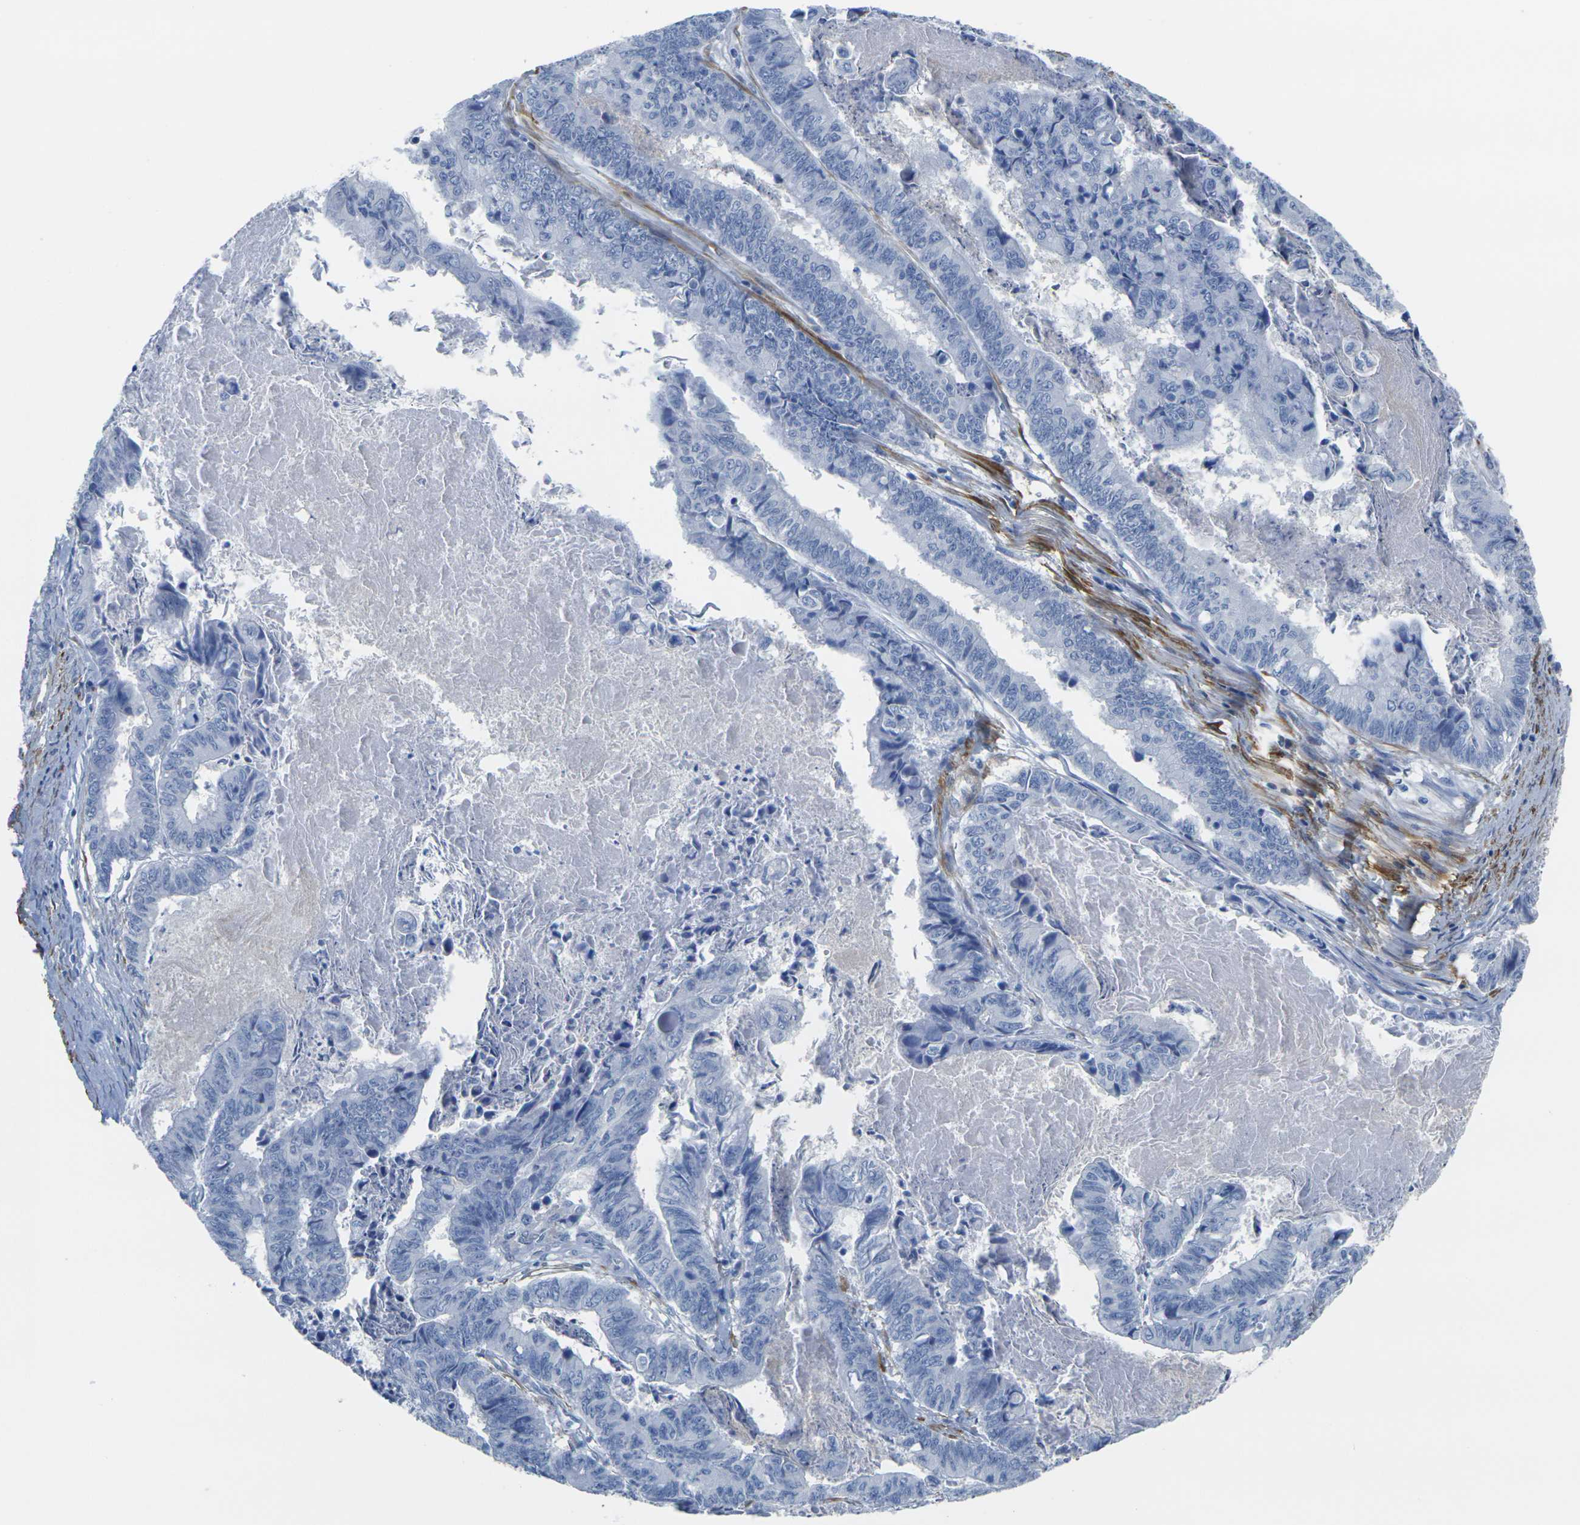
{"staining": {"intensity": "negative", "quantity": "none", "location": "none"}, "tissue": "stomach cancer", "cell_type": "Tumor cells", "image_type": "cancer", "snomed": [{"axis": "morphology", "description": "Adenocarcinoma, NOS"}, {"axis": "topography", "description": "Stomach, lower"}], "caption": "This is a photomicrograph of IHC staining of stomach cancer (adenocarcinoma), which shows no positivity in tumor cells.", "gene": "CNN1", "patient": {"sex": "male", "age": 77}}